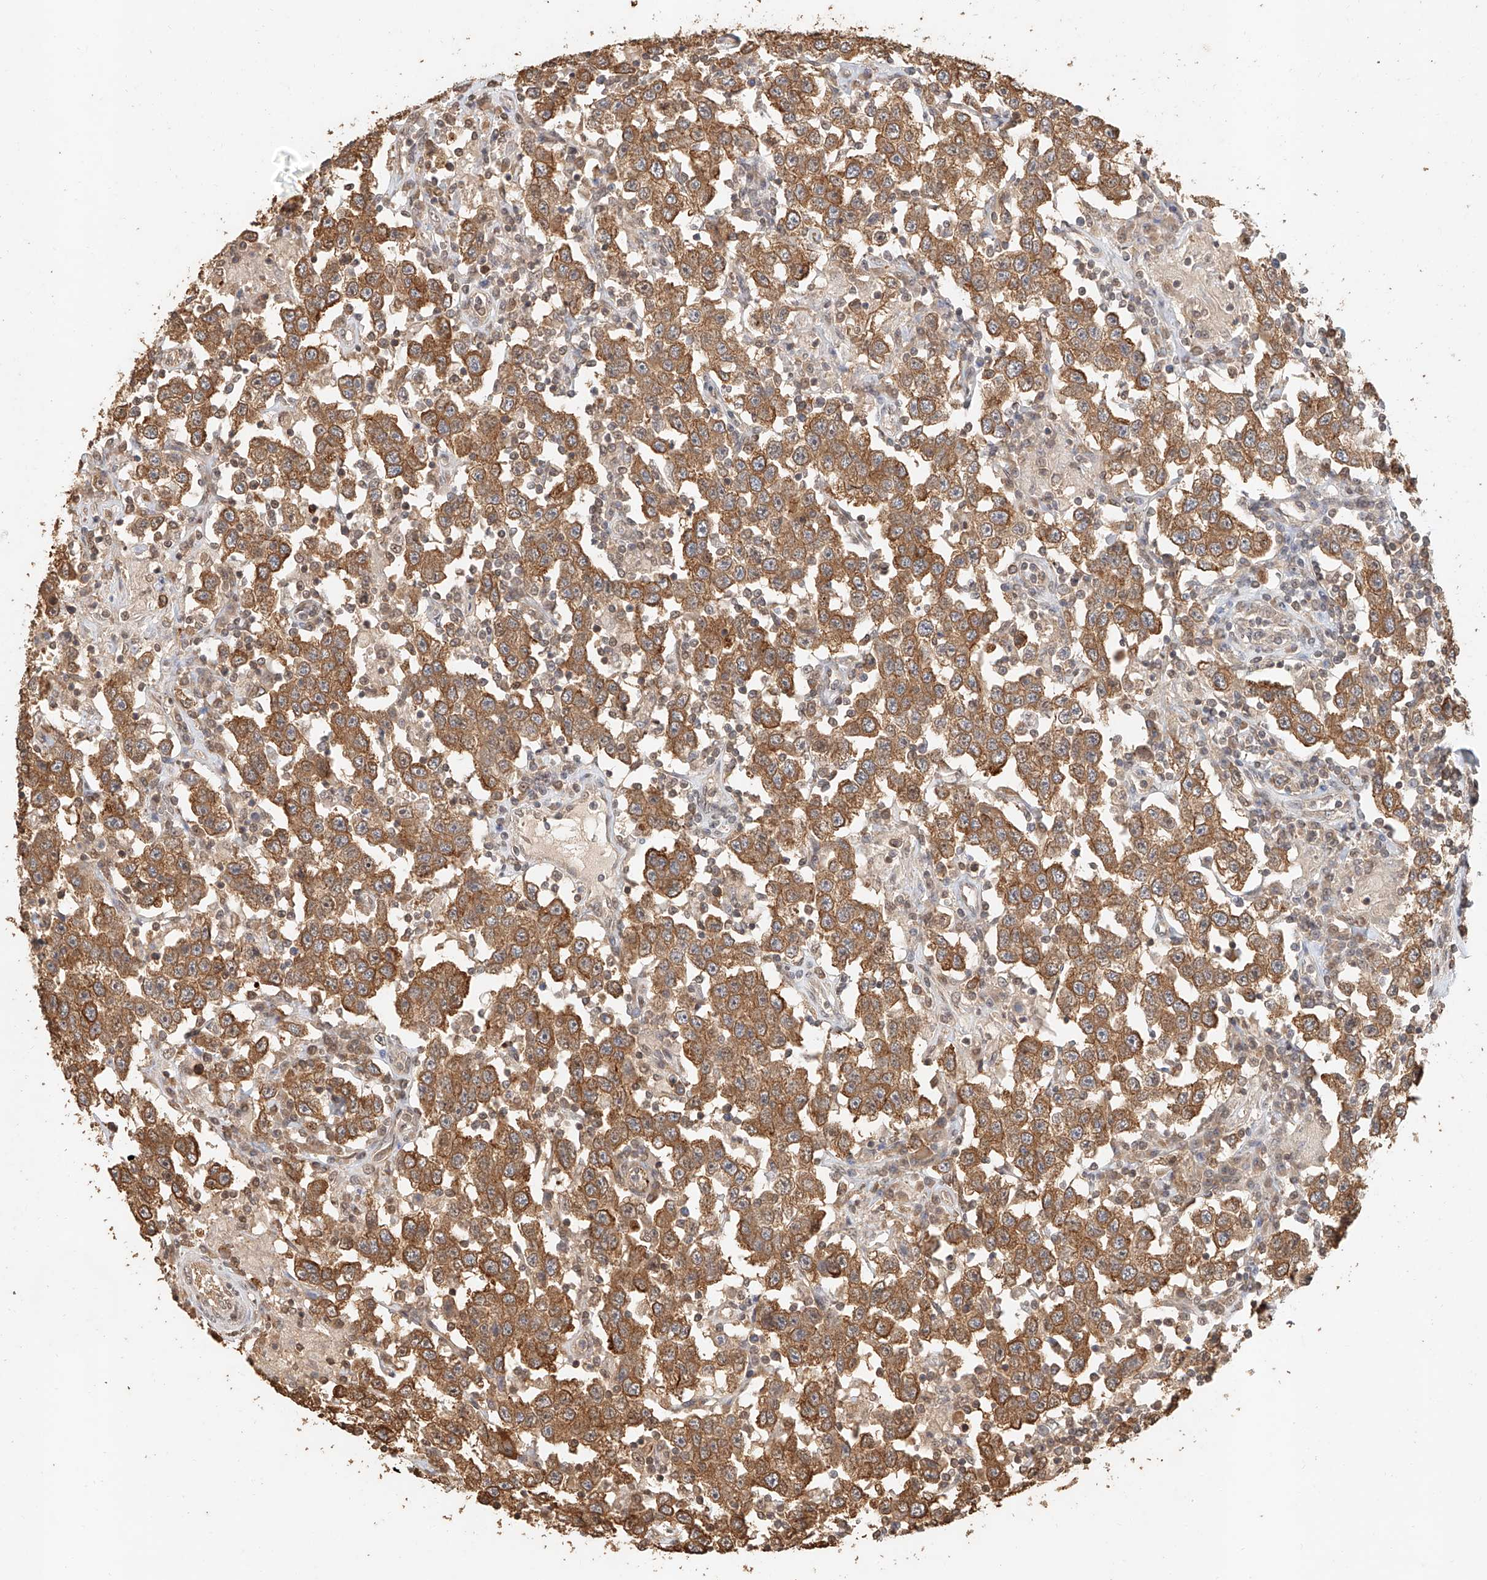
{"staining": {"intensity": "moderate", "quantity": ">75%", "location": "cytoplasmic/membranous"}, "tissue": "testis cancer", "cell_type": "Tumor cells", "image_type": "cancer", "snomed": [{"axis": "morphology", "description": "Seminoma, NOS"}, {"axis": "topography", "description": "Testis"}], "caption": "Protein analysis of testis cancer tissue shows moderate cytoplasmic/membranous expression in about >75% of tumor cells.", "gene": "NAP1L1", "patient": {"sex": "male", "age": 41}}